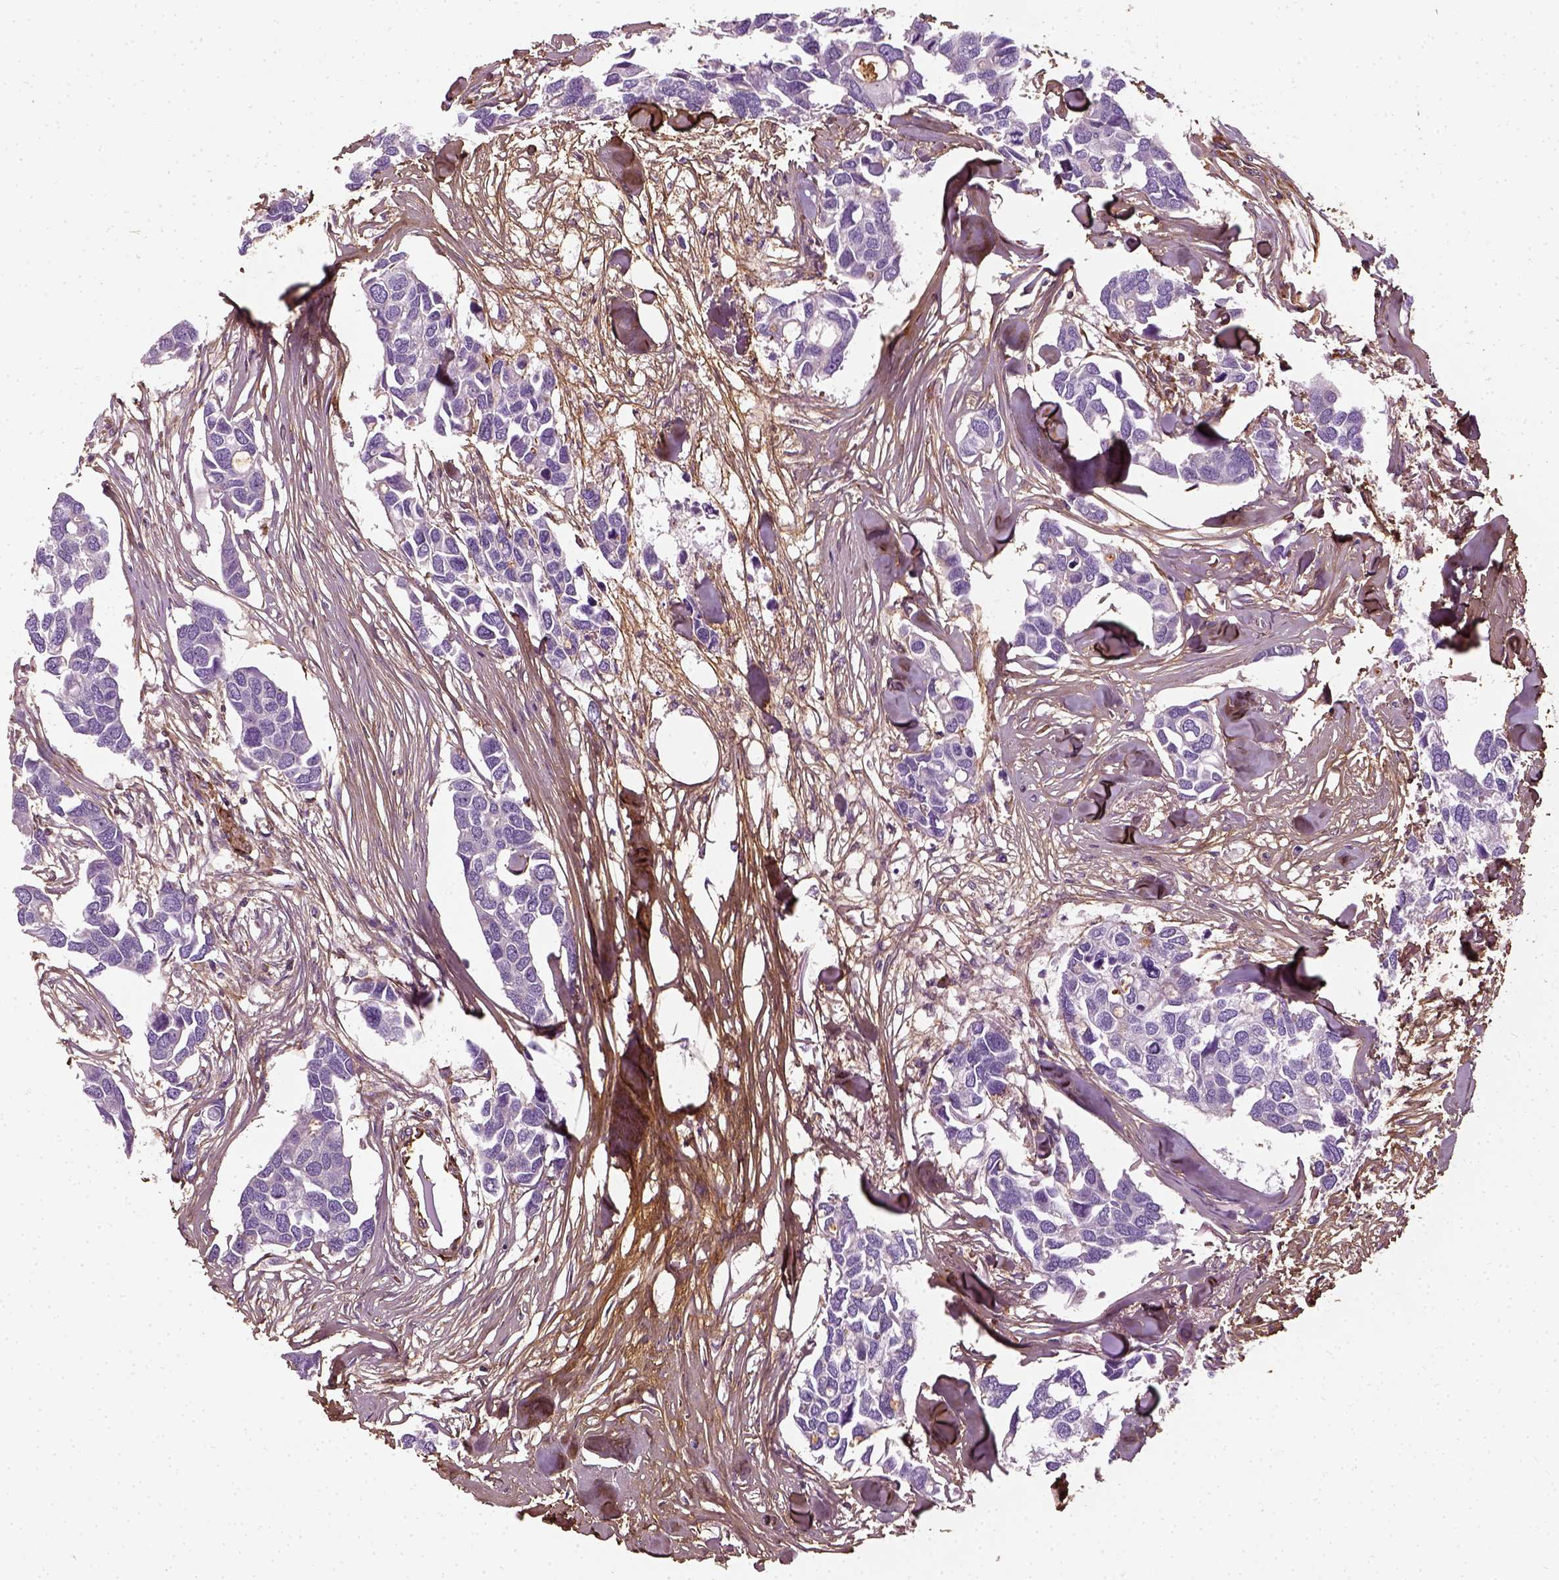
{"staining": {"intensity": "negative", "quantity": "none", "location": "none"}, "tissue": "breast cancer", "cell_type": "Tumor cells", "image_type": "cancer", "snomed": [{"axis": "morphology", "description": "Duct carcinoma"}, {"axis": "topography", "description": "Breast"}], "caption": "IHC of human intraductal carcinoma (breast) demonstrates no expression in tumor cells. Brightfield microscopy of immunohistochemistry (IHC) stained with DAB (3,3'-diaminobenzidine) (brown) and hematoxylin (blue), captured at high magnification.", "gene": "COL6A2", "patient": {"sex": "female", "age": 83}}